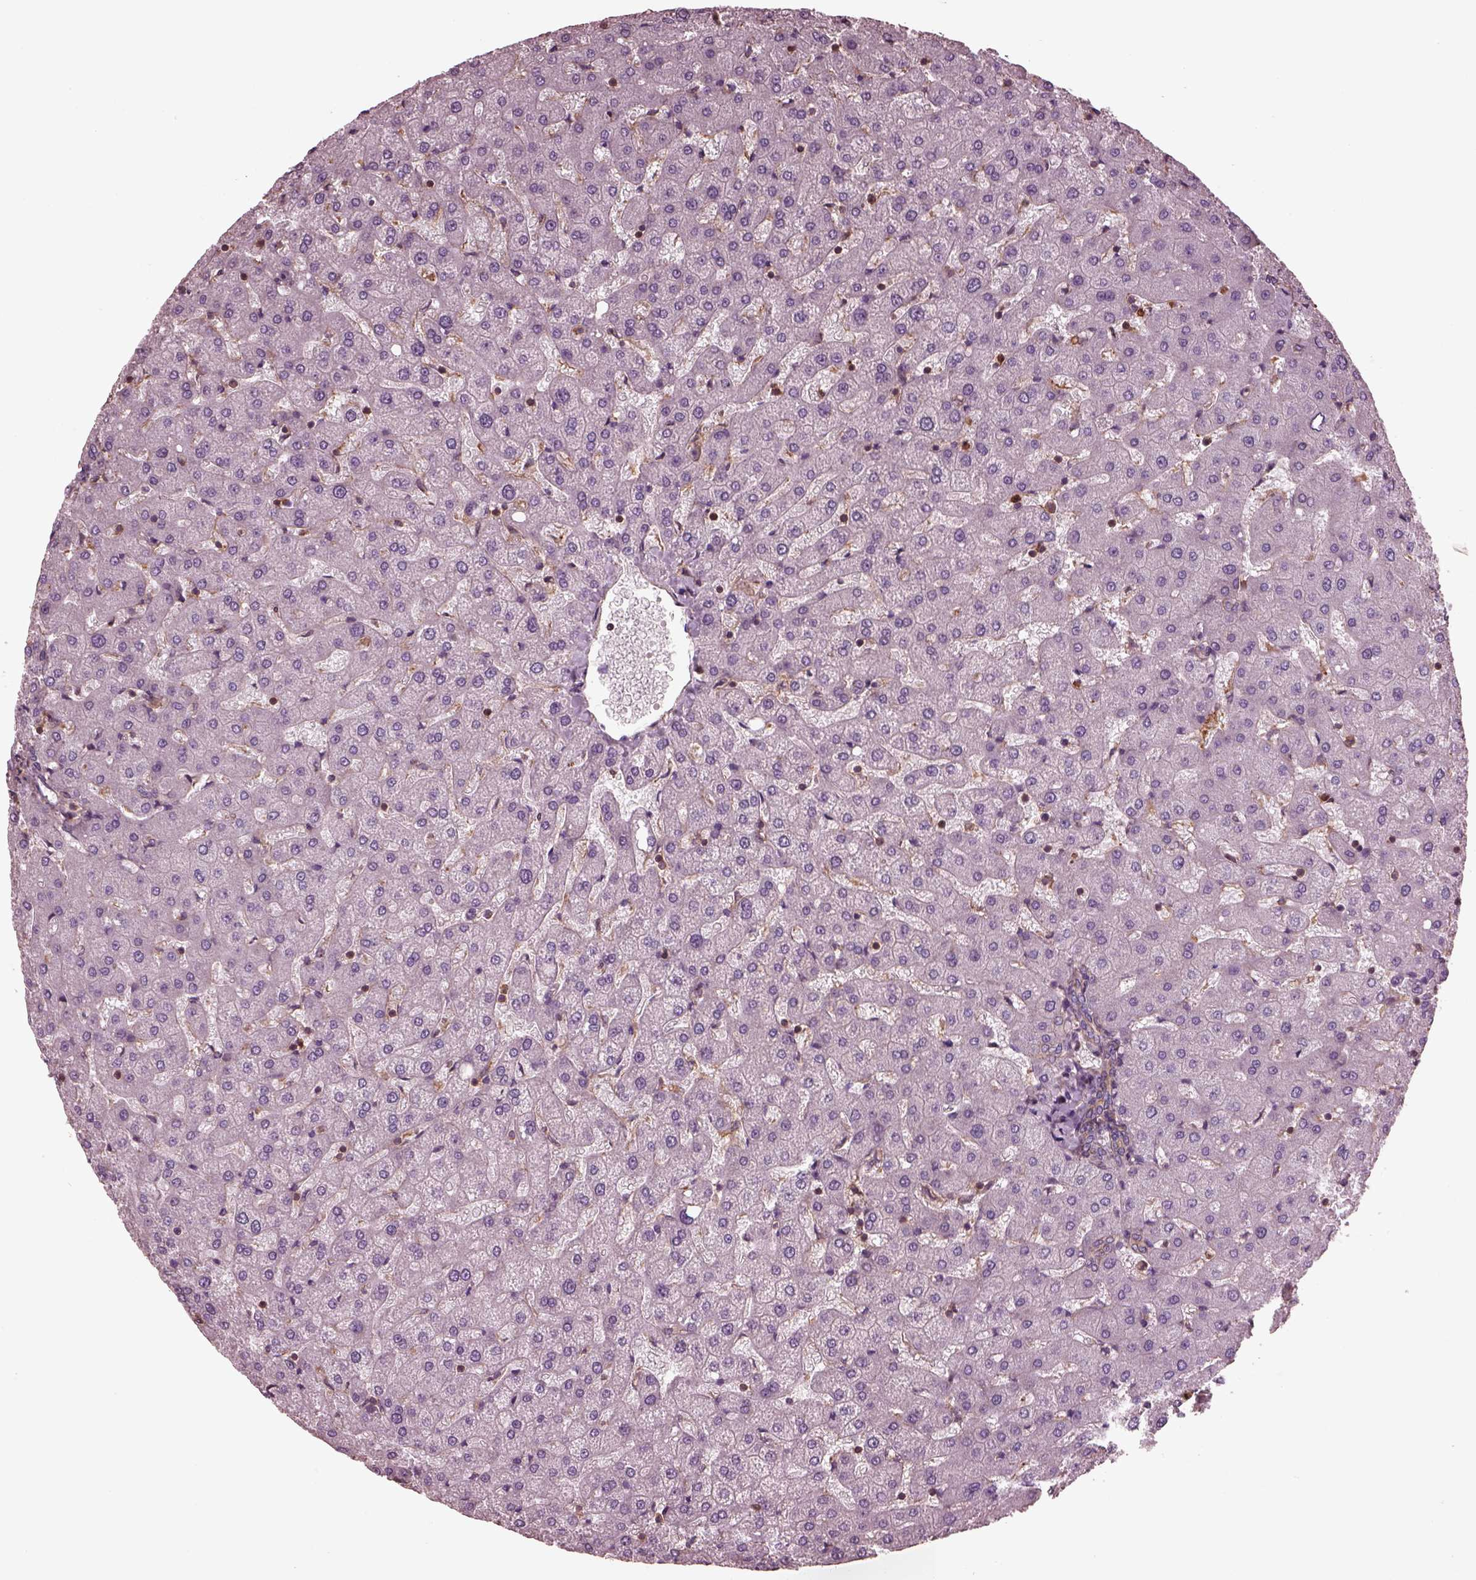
{"staining": {"intensity": "negative", "quantity": "none", "location": "none"}, "tissue": "liver", "cell_type": "Cholangiocytes", "image_type": "normal", "snomed": [{"axis": "morphology", "description": "Normal tissue, NOS"}, {"axis": "topography", "description": "Liver"}], "caption": "DAB (3,3'-diaminobenzidine) immunohistochemical staining of unremarkable liver reveals no significant staining in cholangiocytes.", "gene": "MYL1", "patient": {"sex": "female", "age": 50}}